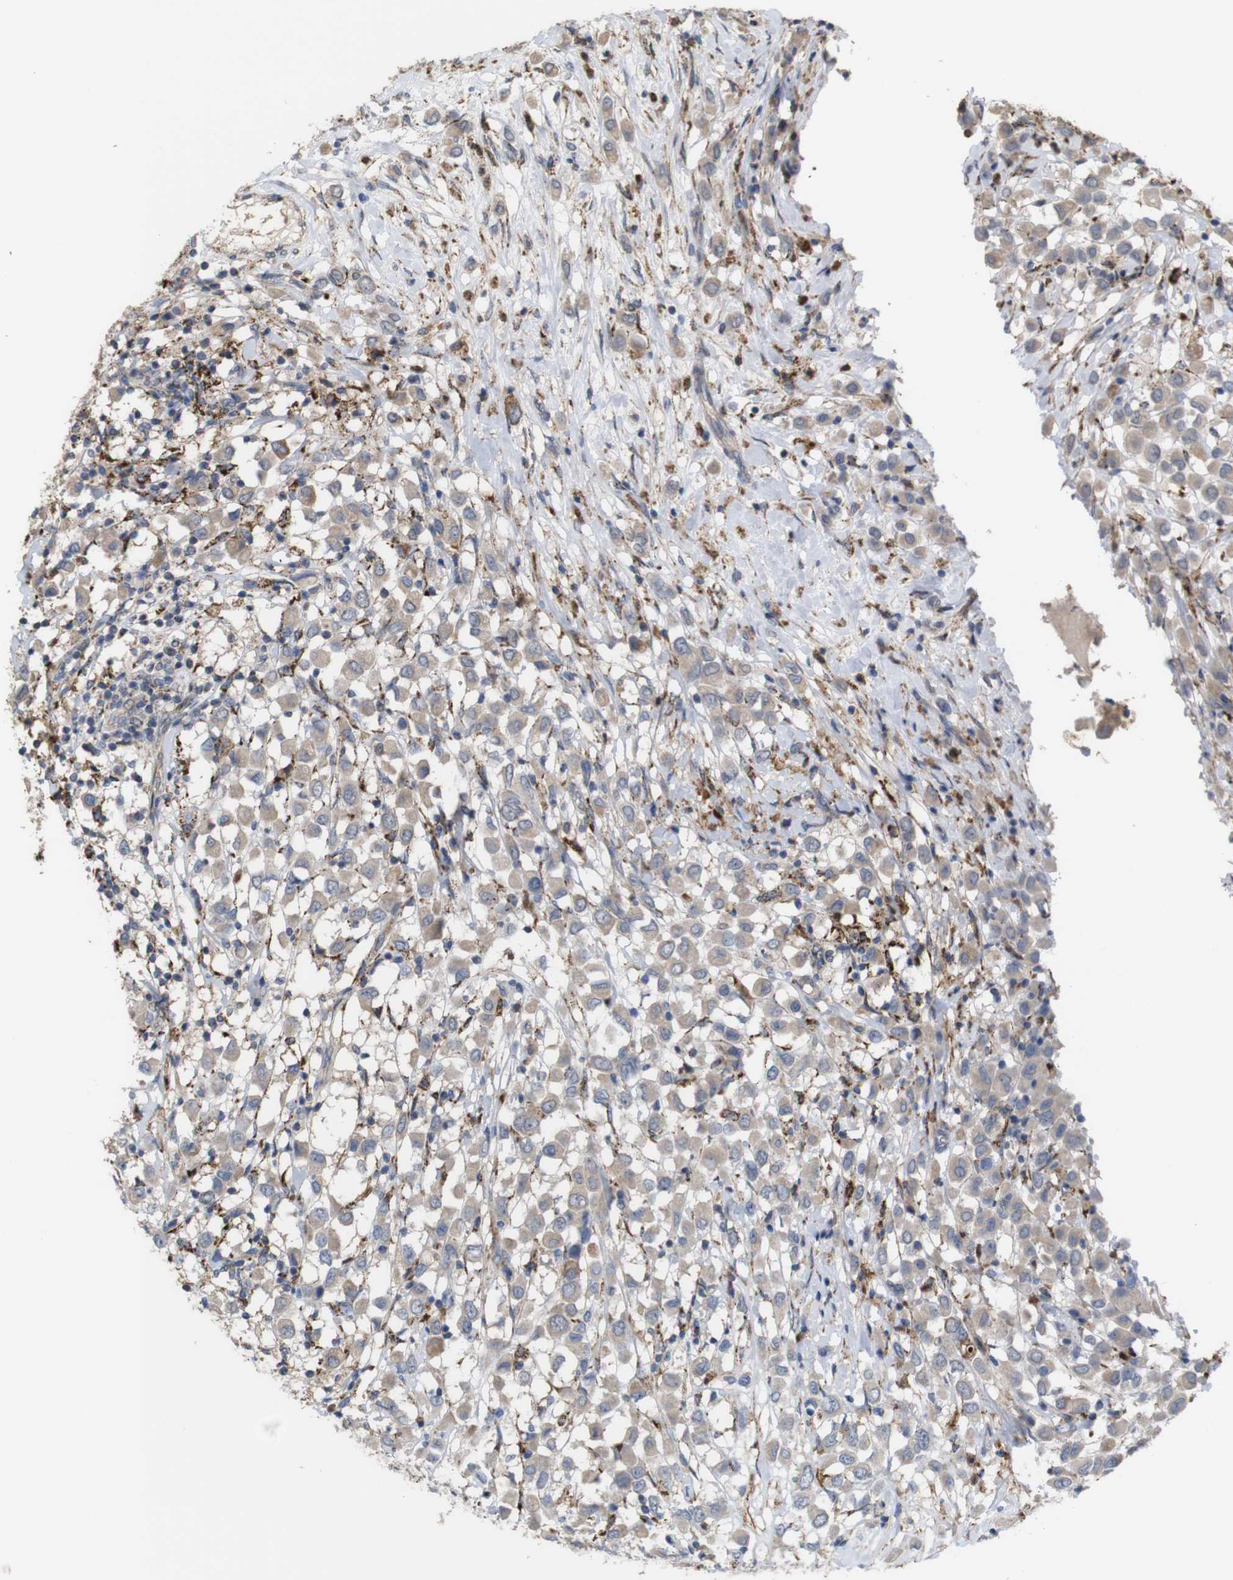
{"staining": {"intensity": "weak", "quantity": ">75%", "location": "cytoplasmic/membranous"}, "tissue": "breast cancer", "cell_type": "Tumor cells", "image_type": "cancer", "snomed": [{"axis": "morphology", "description": "Duct carcinoma"}, {"axis": "topography", "description": "Breast"}], "caption": "High-magnification brightfield microscopy of breast invasive ductal carcinoma stained with DAB (brown) and counterstained with hematoxylin (blue). tumor cells exhibit weak cytoplasmic/membranous staining is present in about>75% of cells.", "gene": "PTPRR", "patient": {"sex": "female", "age": 61}}